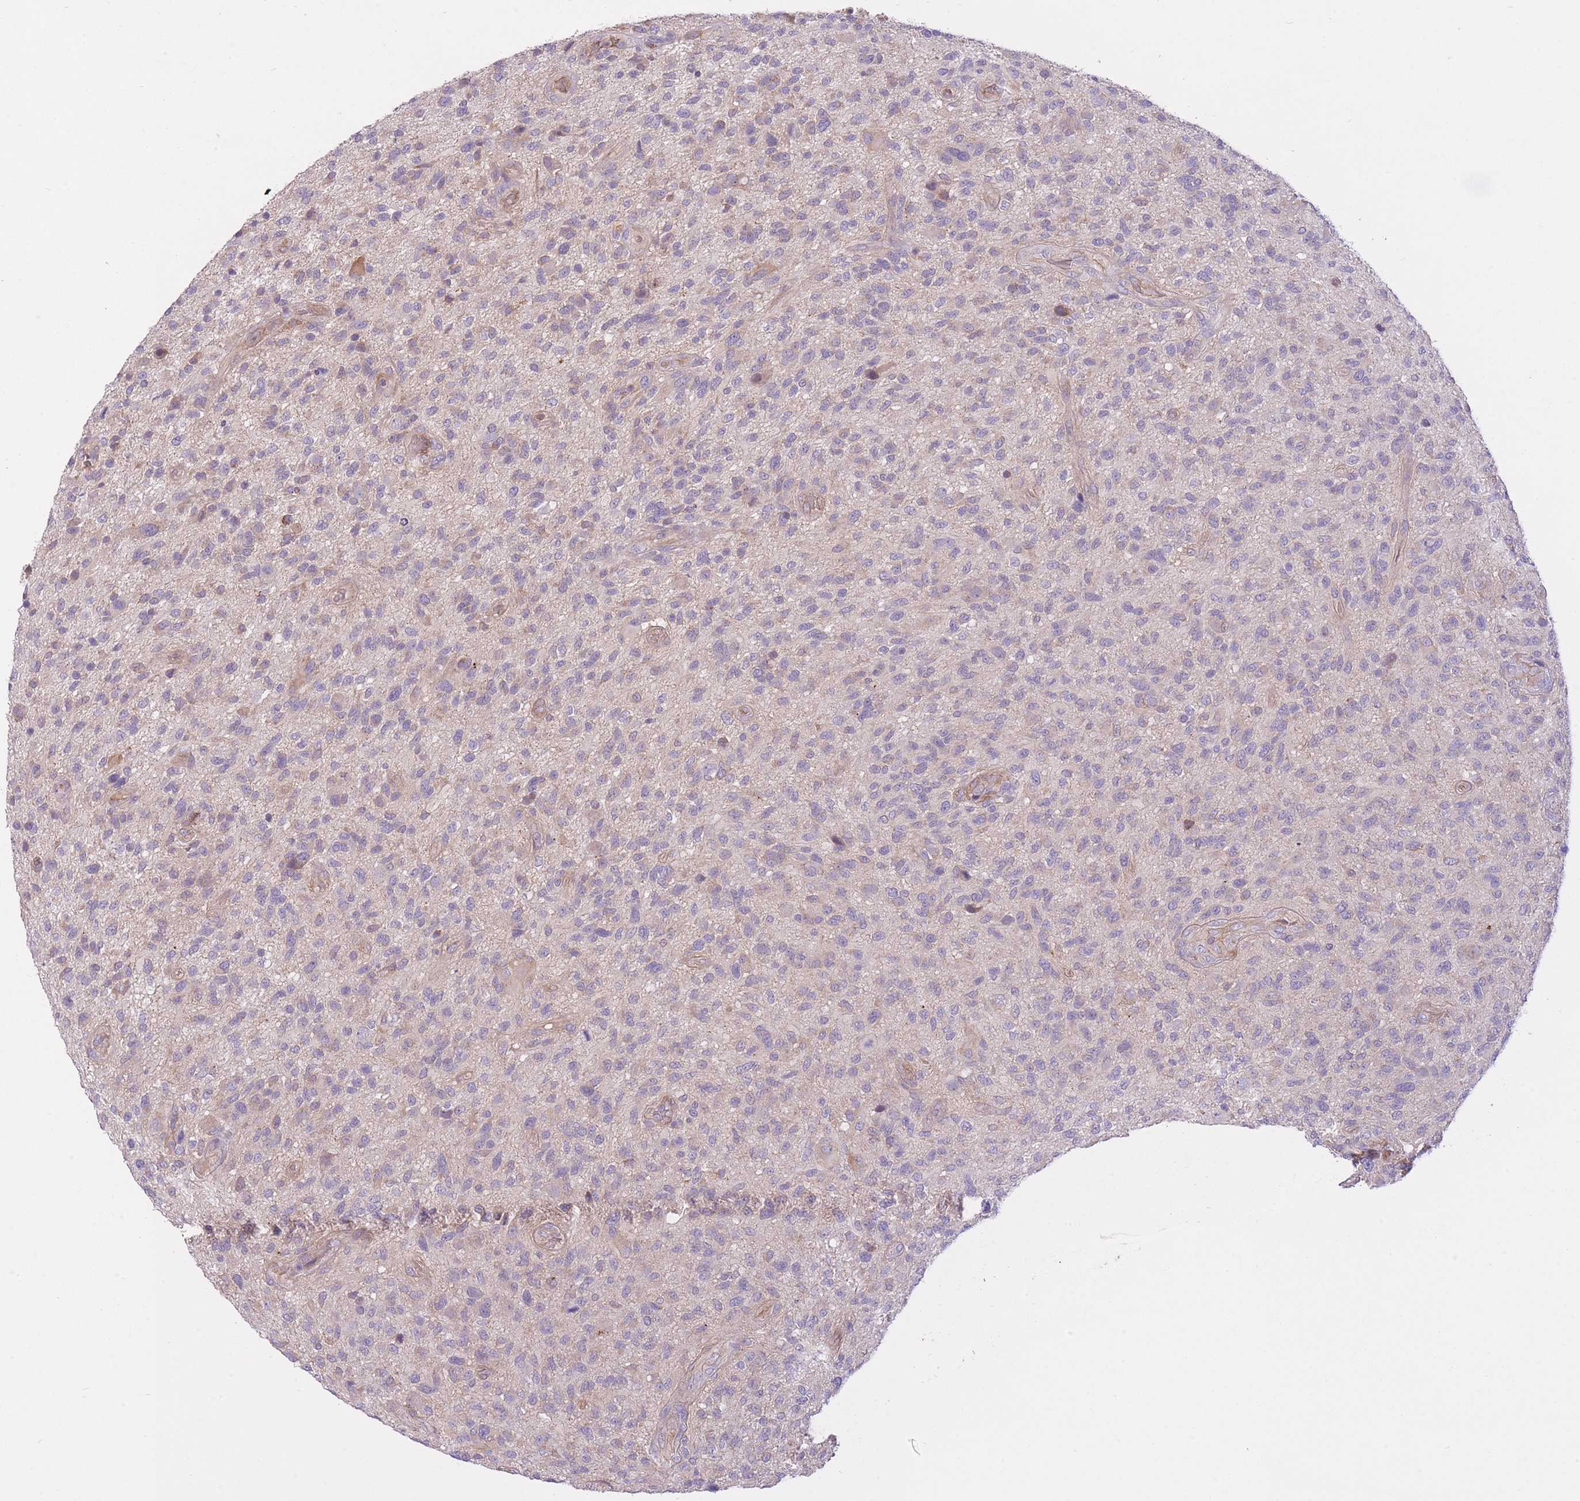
{"staining": {"intensity": "negative", "quantity": "none", "location": "none"}, "tissue": "glioma", "cell_type": "Tumor cells", "image_type": "cancer", "snomed": [{"axis": "morphology", "description": "Glioma, malignant, High grade"}, {"axis": "topography", "description": "Brain"}], "caption": "Immunohistochemical staining of human malignant high-grade glioma demonstrates no significant expression in tumor cells.", "gene": "REV1", "patient": {"sex": "male", "age": 47}}